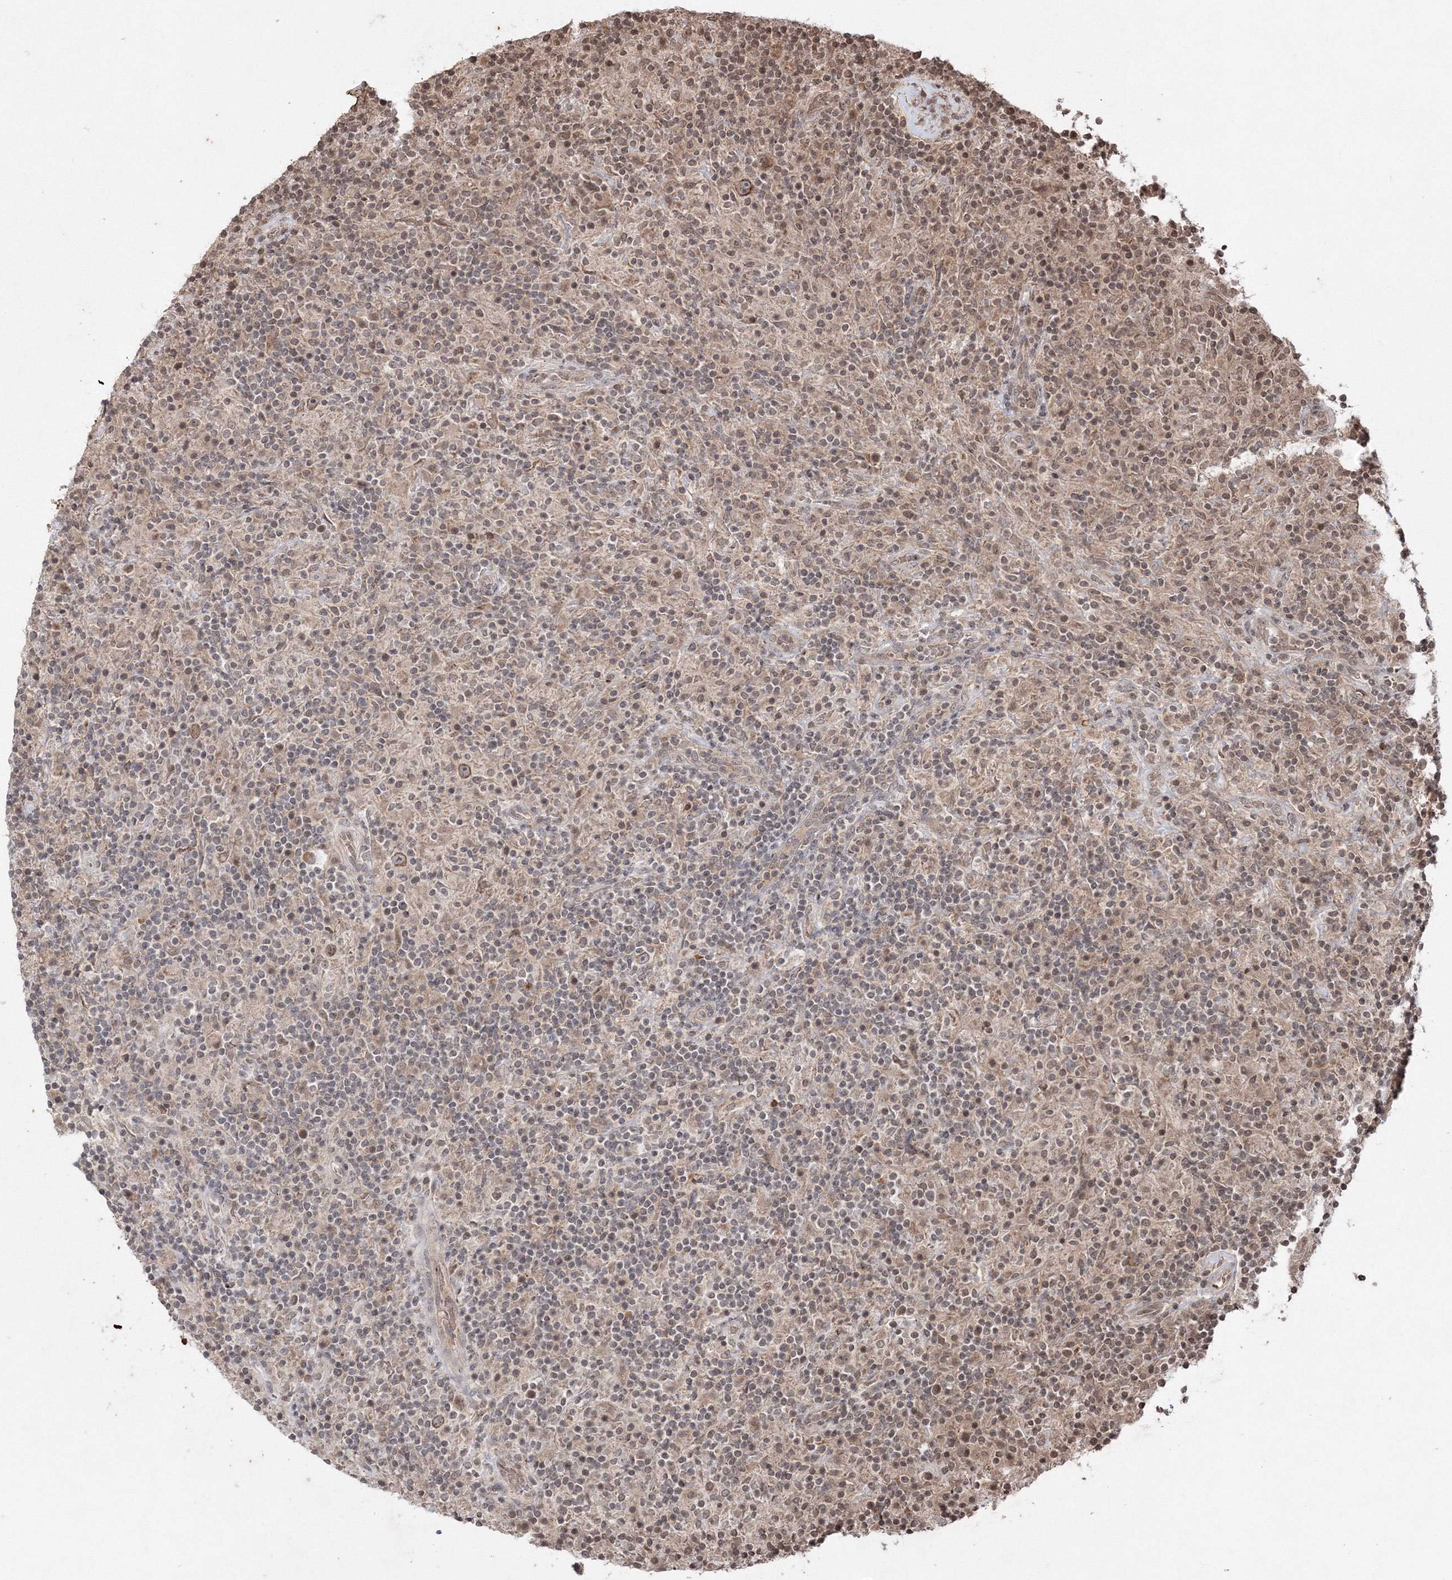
{"staining": {"intensity": "moderate", "quantity": ">75%", "location": "cytoplasmic/membranous"}, "tissue": "lymphoma", "cell_type": "Tumor cells", "image_type": "cancer", "snomed": [{"axis": "morphology", "description": "Hodgkin's disease, NOS"}, {"axis": "topography", "description": "Lymph node"}], "caption": "DAB (3,3'-diaminobenzidine) immunohistochemical staining of Hodgkin's disease demonstrates moderate cytoplasmic/membranous protein expression in approximately >75% of tumor cells. Ihc stains the protein in brown and the nuclei are stained blue.", "gene": "PEX13", "patient": {"sex": "male", "age": 70}}